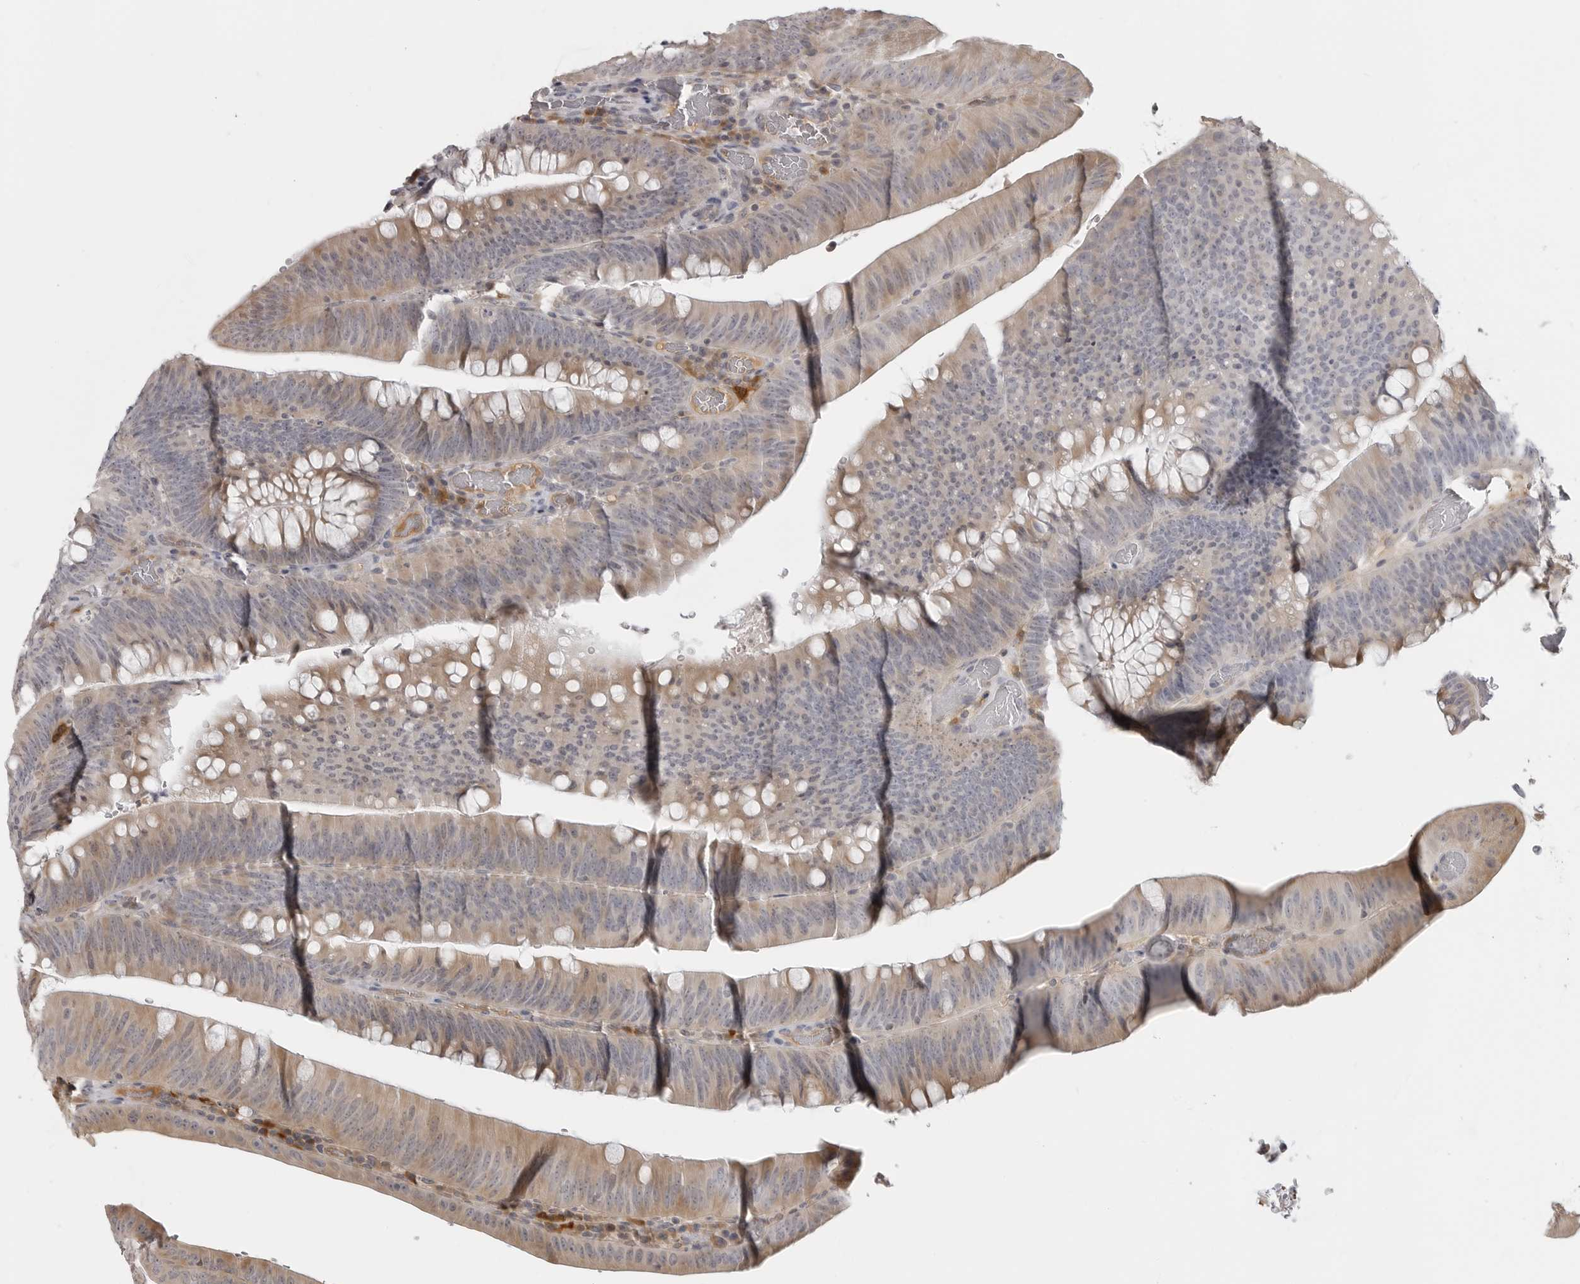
{"staining": {"intensity": "moderate", "quantity": "25%-75%", "location": "cytoplasmic/membranous"}, "tissue": "colorectal cancer", "cell_type": "Tumor cells", "image_type": "cancer", "snomed": [{"axis": "morphology", "description": "Normal tissue, NOS"}, {"axis": "topography", "description": "Colon"}], "caption": "Tumor cells exhibit moderate cytoplasmic/membranous expression in about 25%-75% of cells in colorectal cancer.", "gene": "IDO1", "patient": {"sex": "female", "age": 82}}